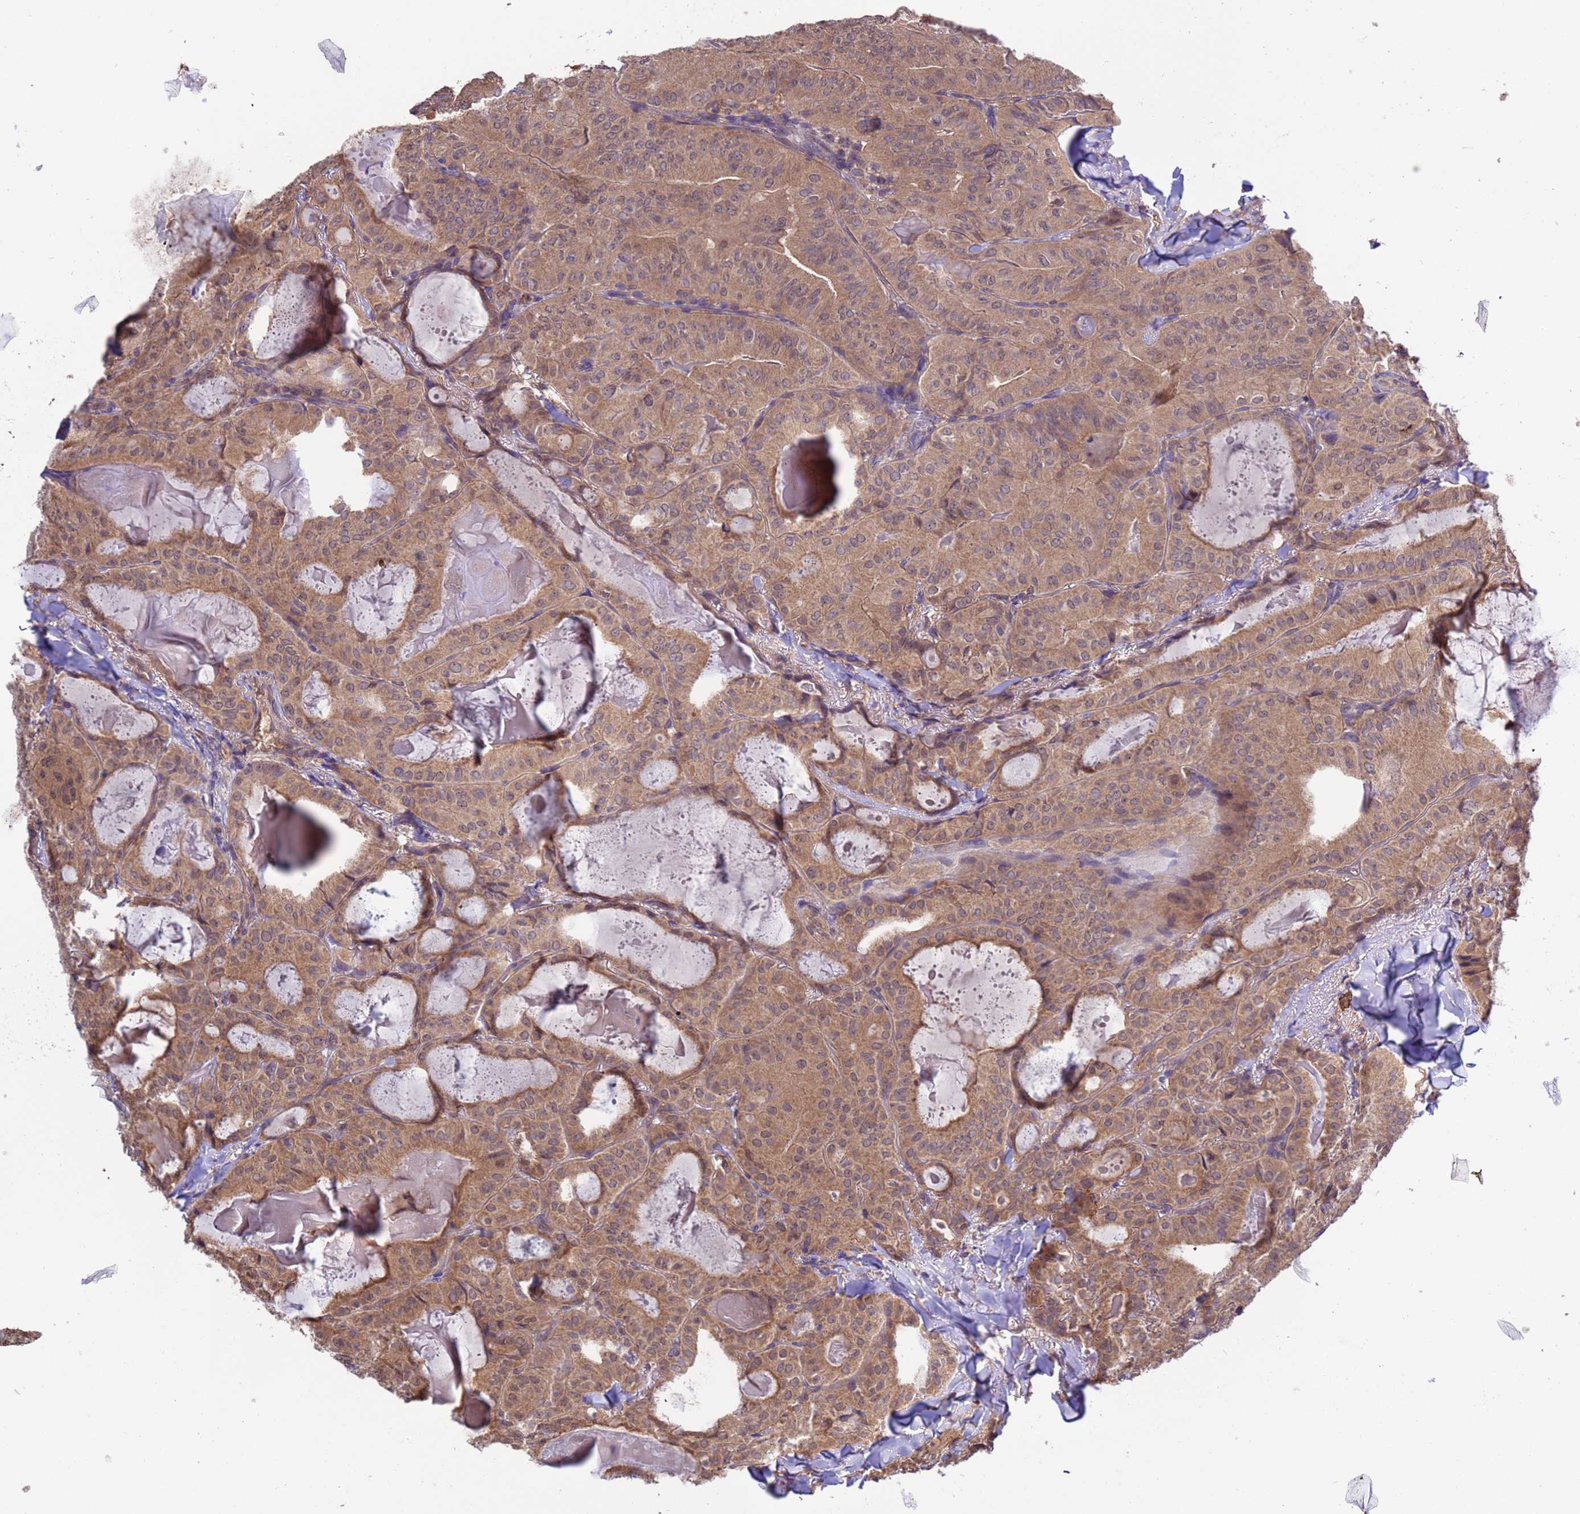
{"staining": {"intensity": "moderate", "quantity": ">75%", "location": "cytoplasmic/membranous,nuclear"}, "tissue": "thyroid cancer", "cell_type": "Tumor cells", "image_type": "cancer", "snomed": [{"axis": "morphology", "description": "Papillary adenocarcinoma, NOS"}, {"axis": "topography", "description": "Thyroid gland"}], "caption": "Protein expression analysis of human thyroid papillary adenocarcinoma reveals moderate cytoplasmic/membranous and nuclear expression in about >75% of tumor cells.", "gene": "ZFP69B", "patient": {"sex": "female", "age": 68}}